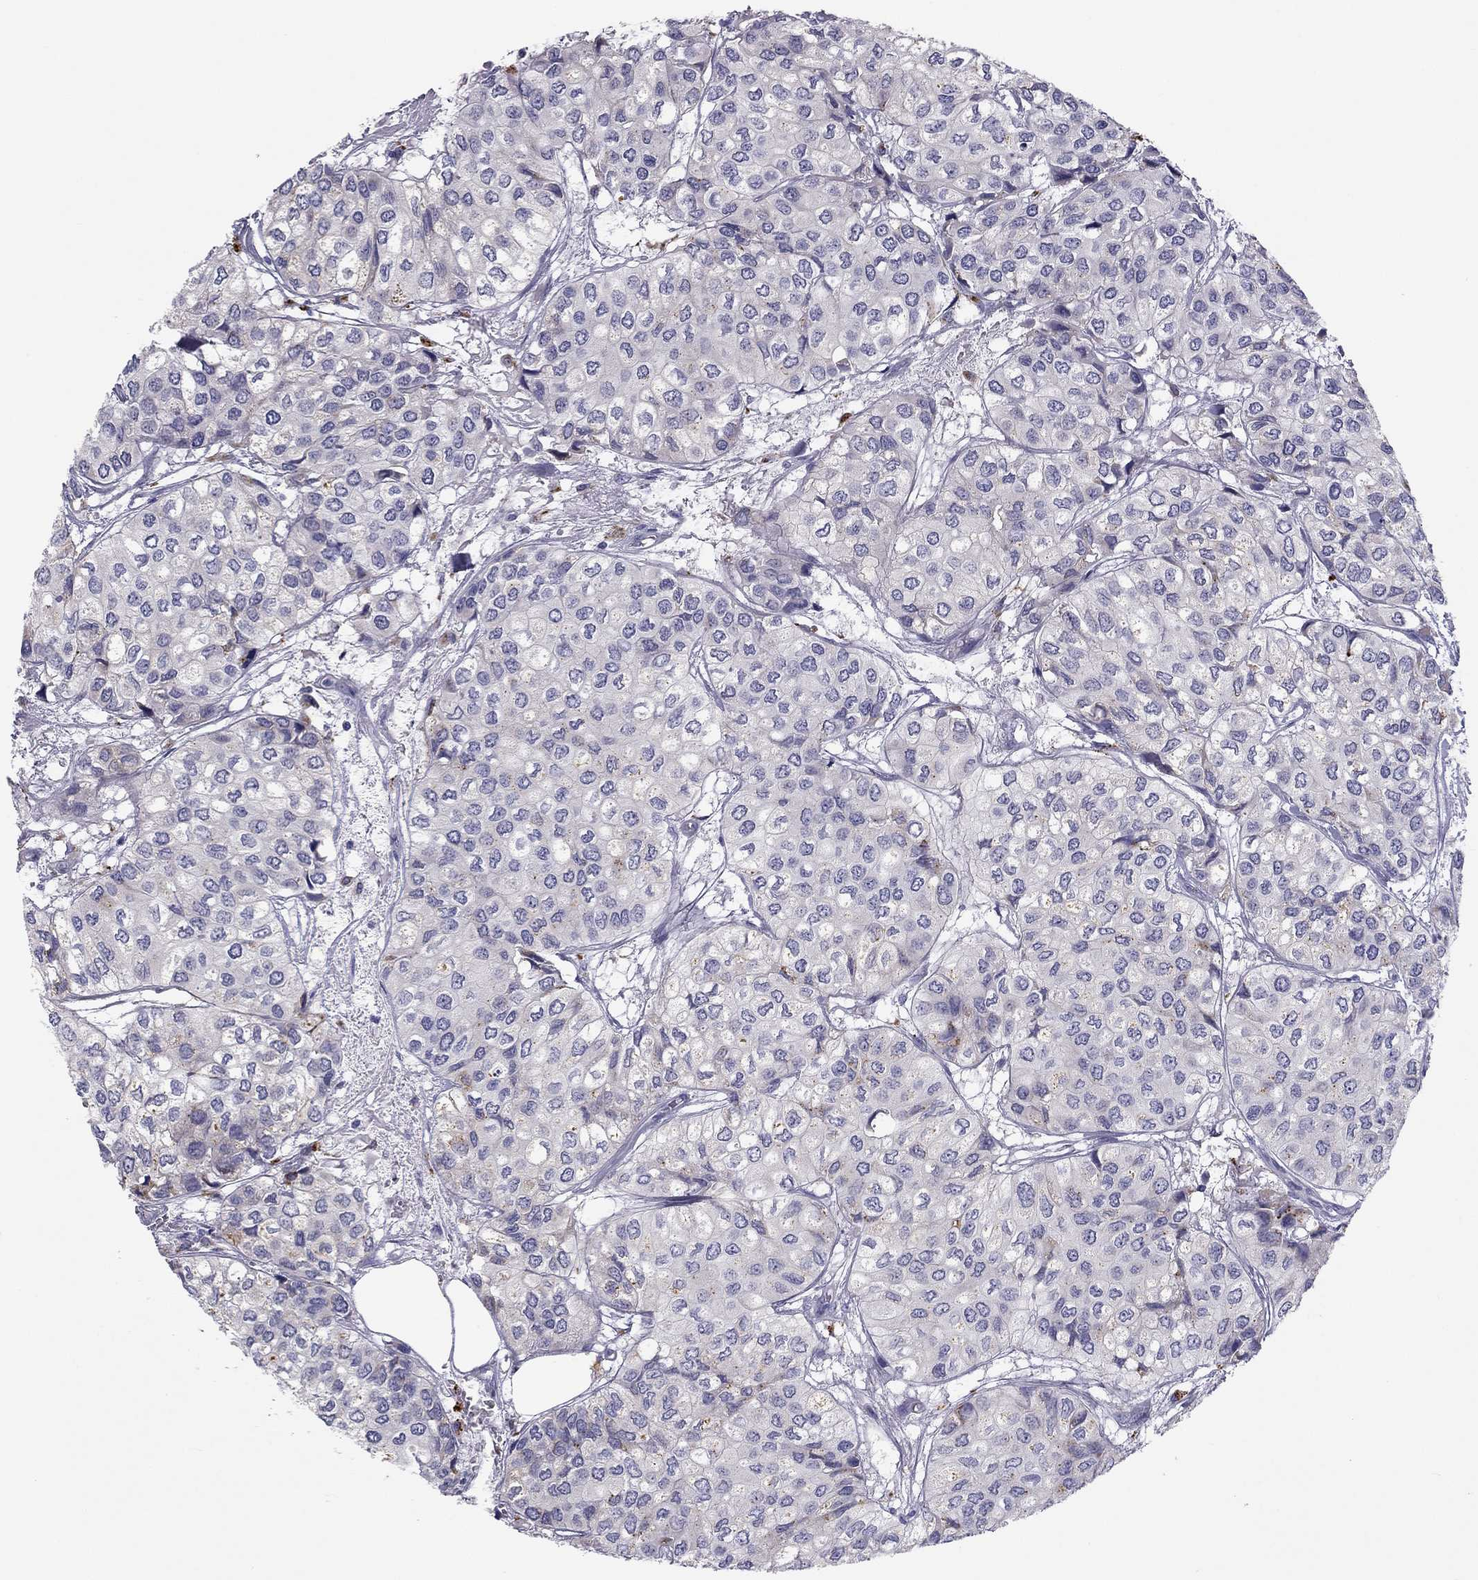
{"staining": {"intensity": "negative", "quantity": "none", "location": "none"}, "tissue": "urothelial cancer", "cell_type": "Tumor cells", "image_type": "cancer", "snomed": [{"axis": "morphology", "description": "Urothelial carcinoma, High grade"}, {"axis": "topography", "description": "Urinary bladder"}], "caption": "Immunohistochemistry (IHC) of human urothelial cancer reveals no positivity in tumor cells.", "gene": "CLPSL2", "patient": {"sex": "male", "age": 73}}